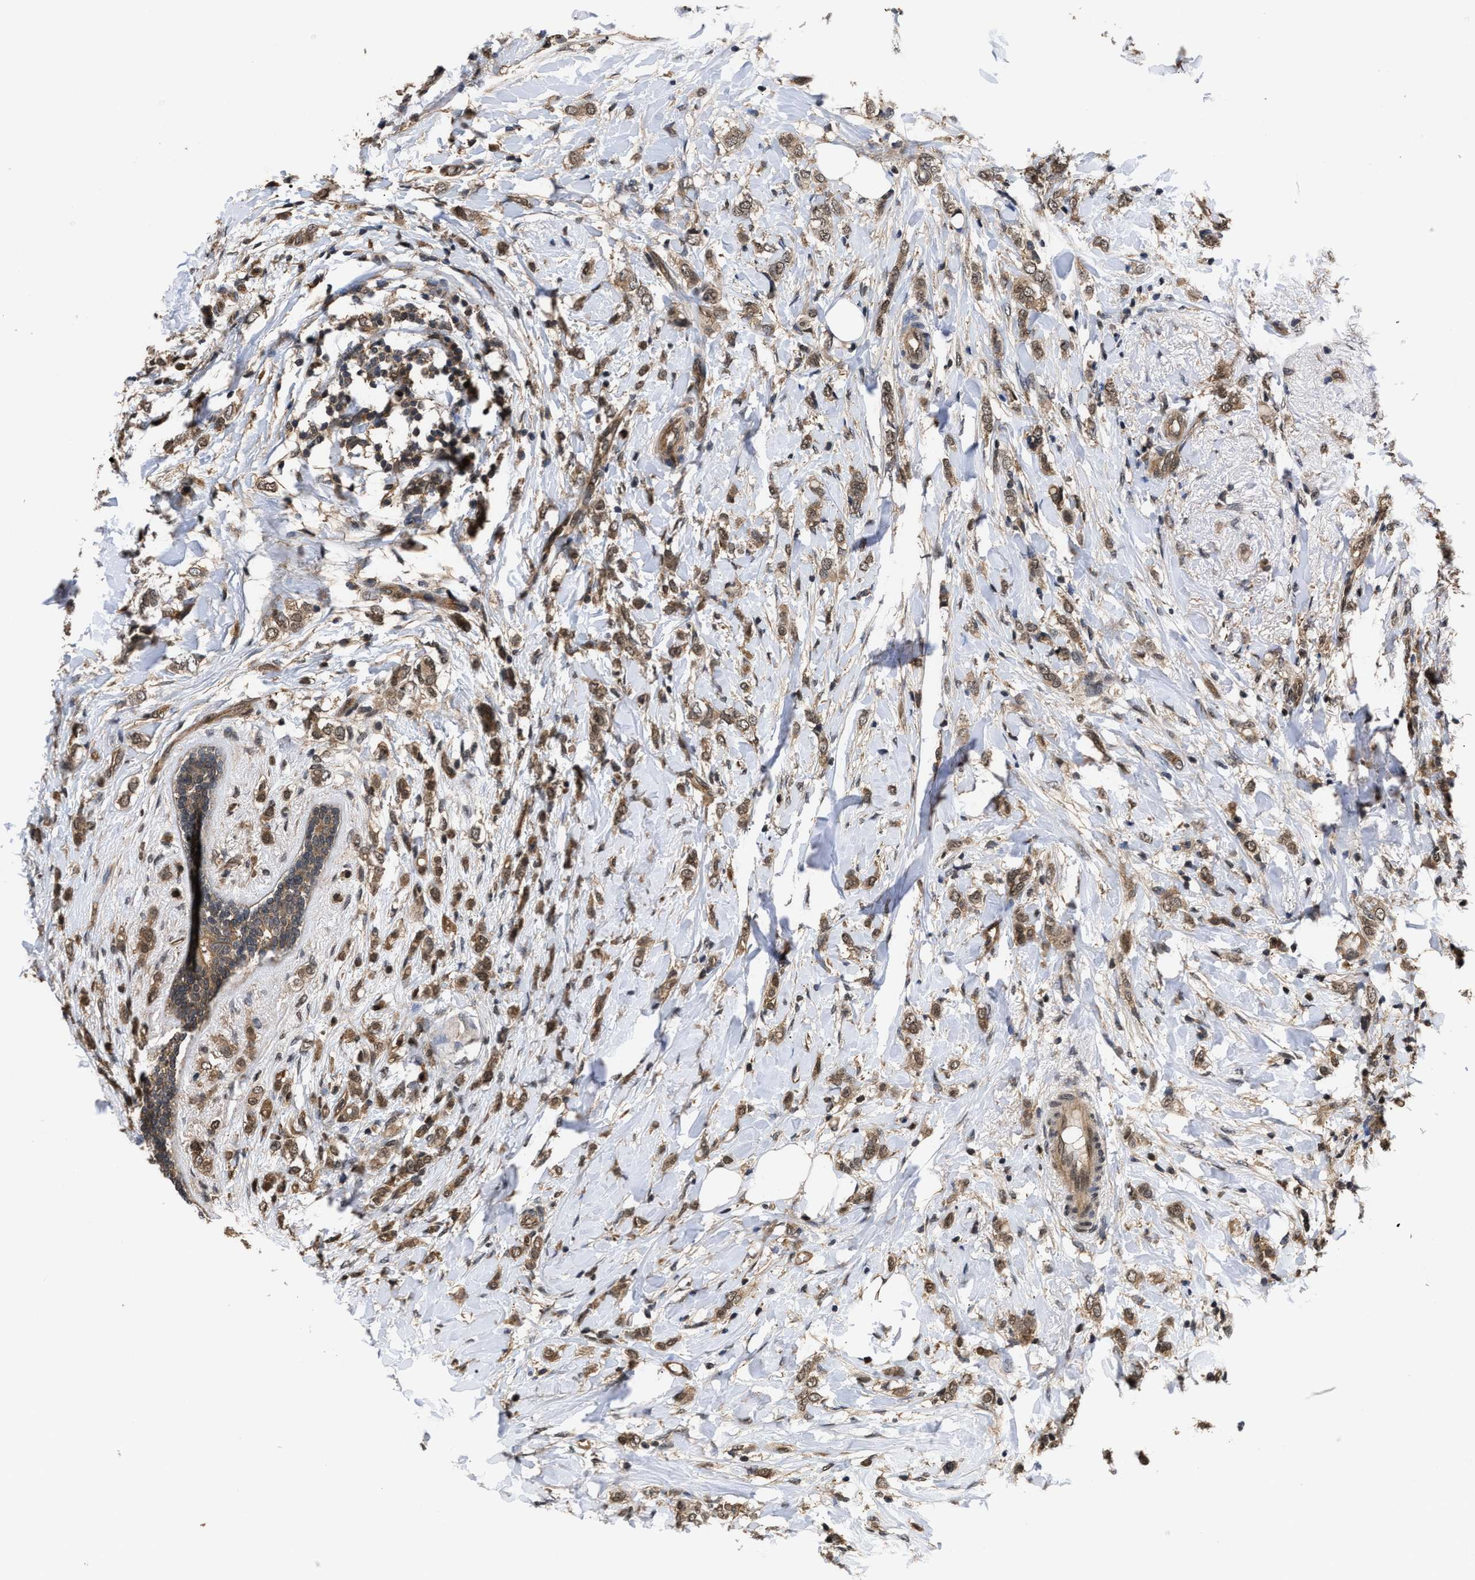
{"staining": {"intensity": "moderate", "quantity": ">75%", "location": "cytoplasmic/membranous,nuclear"}, "tissue": "breast cancer", "cell_type": "Tumor cells", "image_type": "cancer", "snomed": [{"axis": "morphology", "description": "Normal tissue, NOS"}, {"axis": "morphology", "description": "Lobular carcinoma"}, {"axis": "topography", "description": "Breast"}], "caption": "Breast cancer (lobular carcinoma) was stained to show a protein in brown. There is medium levels of moderate cytoplasmic/membranous and nuclear positivity in about >75% of tumor cells.", "gene": "SCAI", "patient": {"sex": "female", "age": 47}}